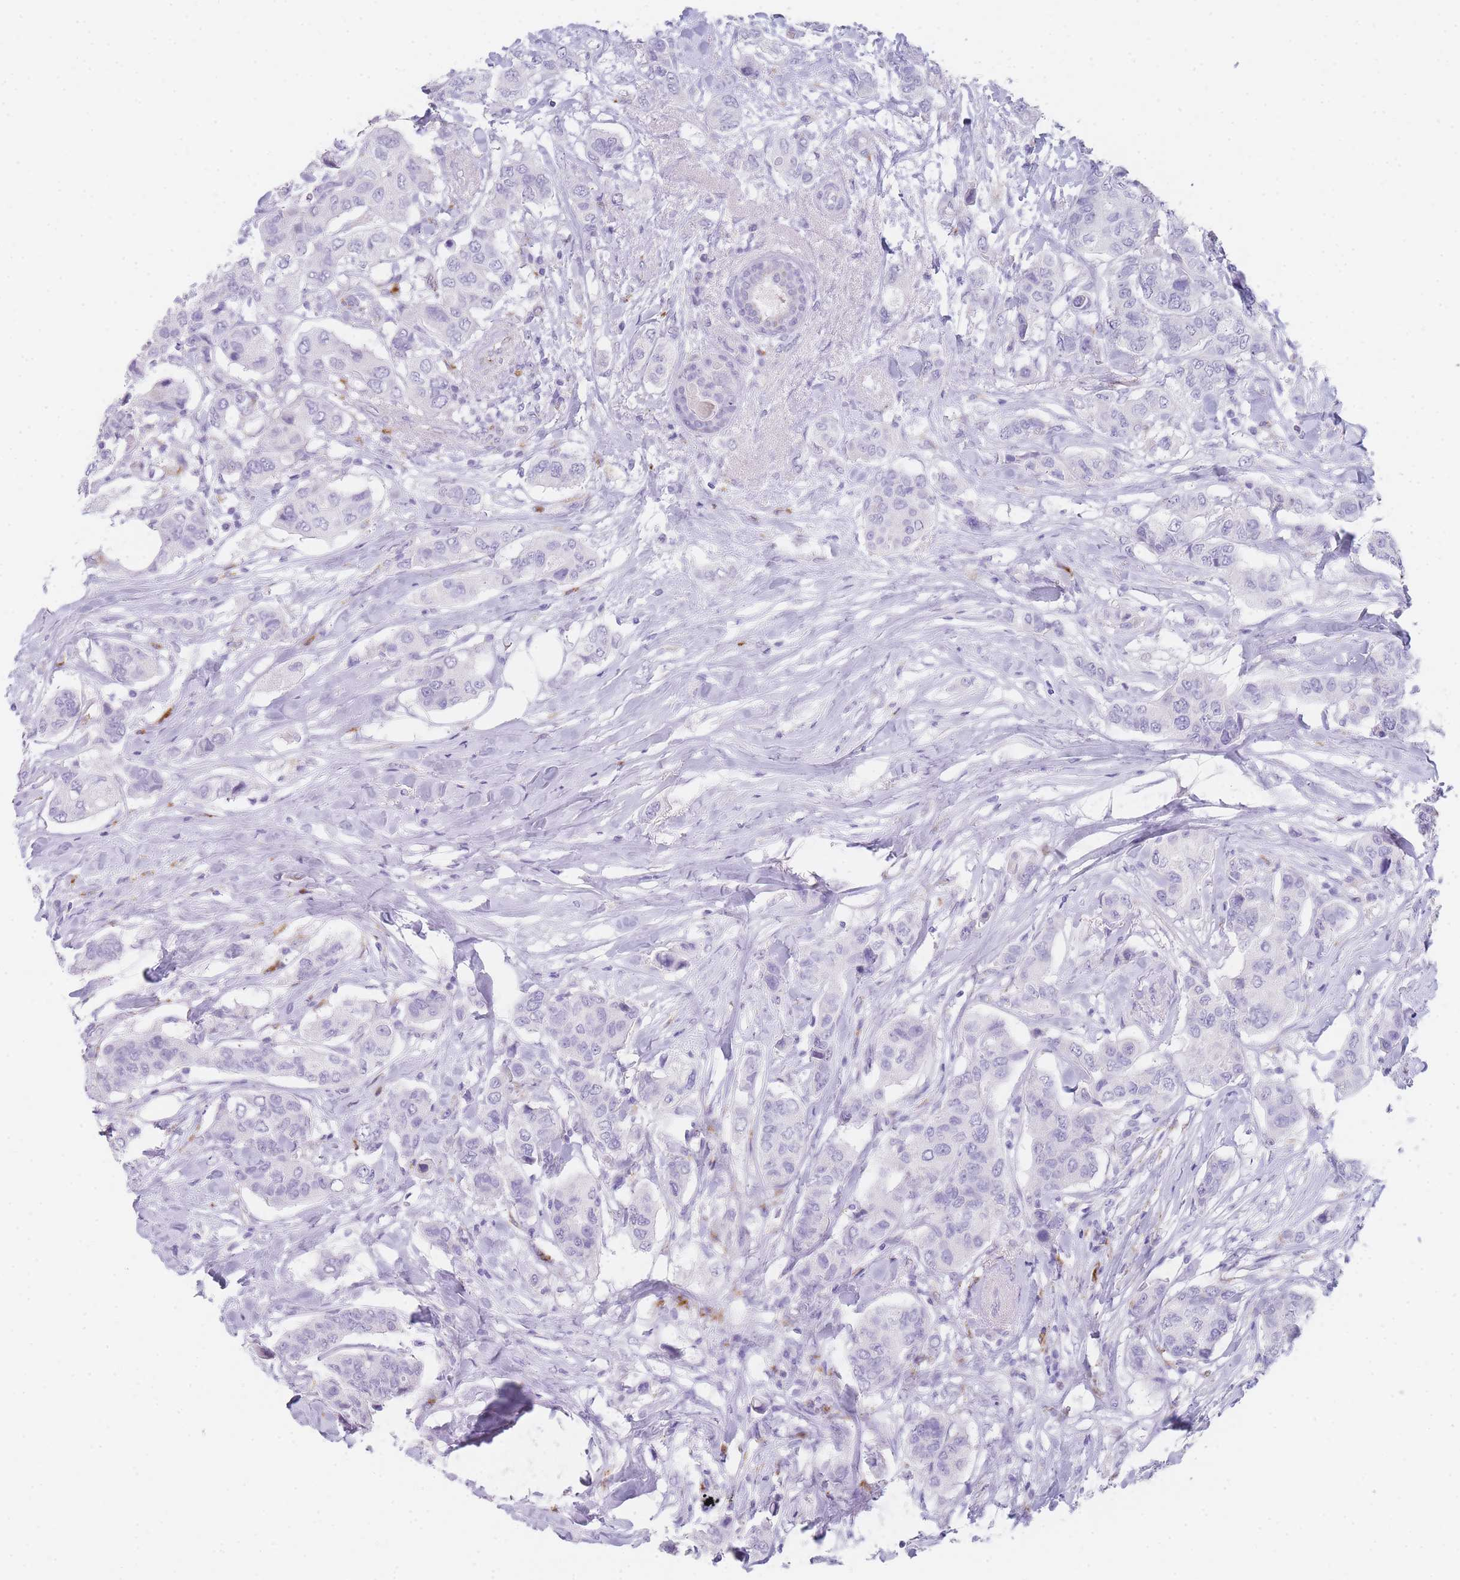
{"staining": {"intensity": "negative", "quantity": "none", "location": "none"}, "tissue": "breast cancer", "cell_type": "Tumor cells", "image_type": "cancer", "snomed": [{"axis": "morphology", "description": "Lobular carcinoma"}, {"axis": "topography", "description": "Breast"}], "caption": "Tumor cells show no significant expression in breast cancer.", "gene": "RHO", "patient": {"sex": "female", "age": 51}}